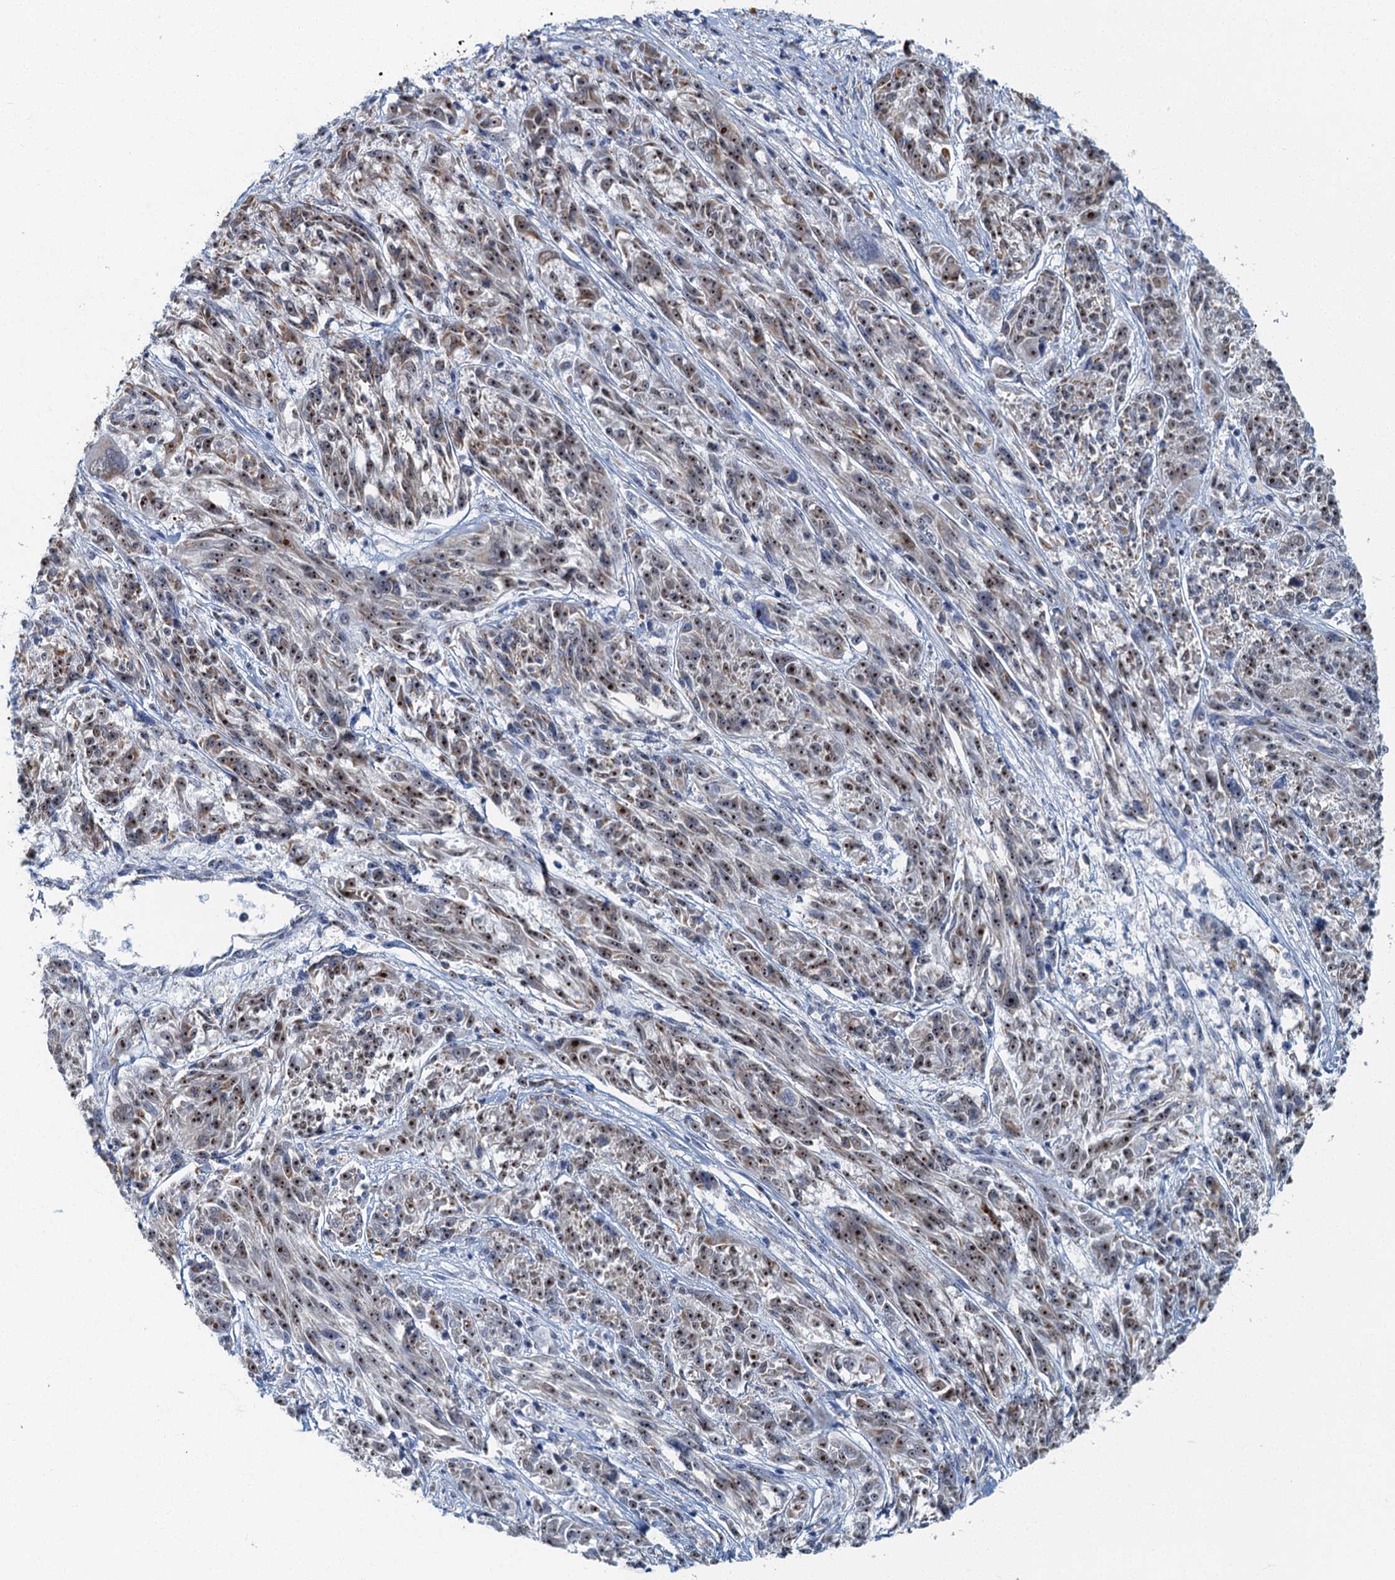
{"staining": {"intensity": "moderate", "quantity": ">75%", "location": "nuclear"}, "tissue": "melanoma", "cell_type": "Tumor cells", "image_type": "cancer", "snomed": [{"axis": "morphology", "description": "Malignant melanoma, NOS"}, {"axis": "topography", "description": "Skin"}], "caption": "Immunohistochemical staining of malignant melanoma exhibits medium levels of moderate nuclear protein staining in about >75% of tumor cells.", "gene": "RAD9B", "patient": {"sex": "male", "age": 53}}